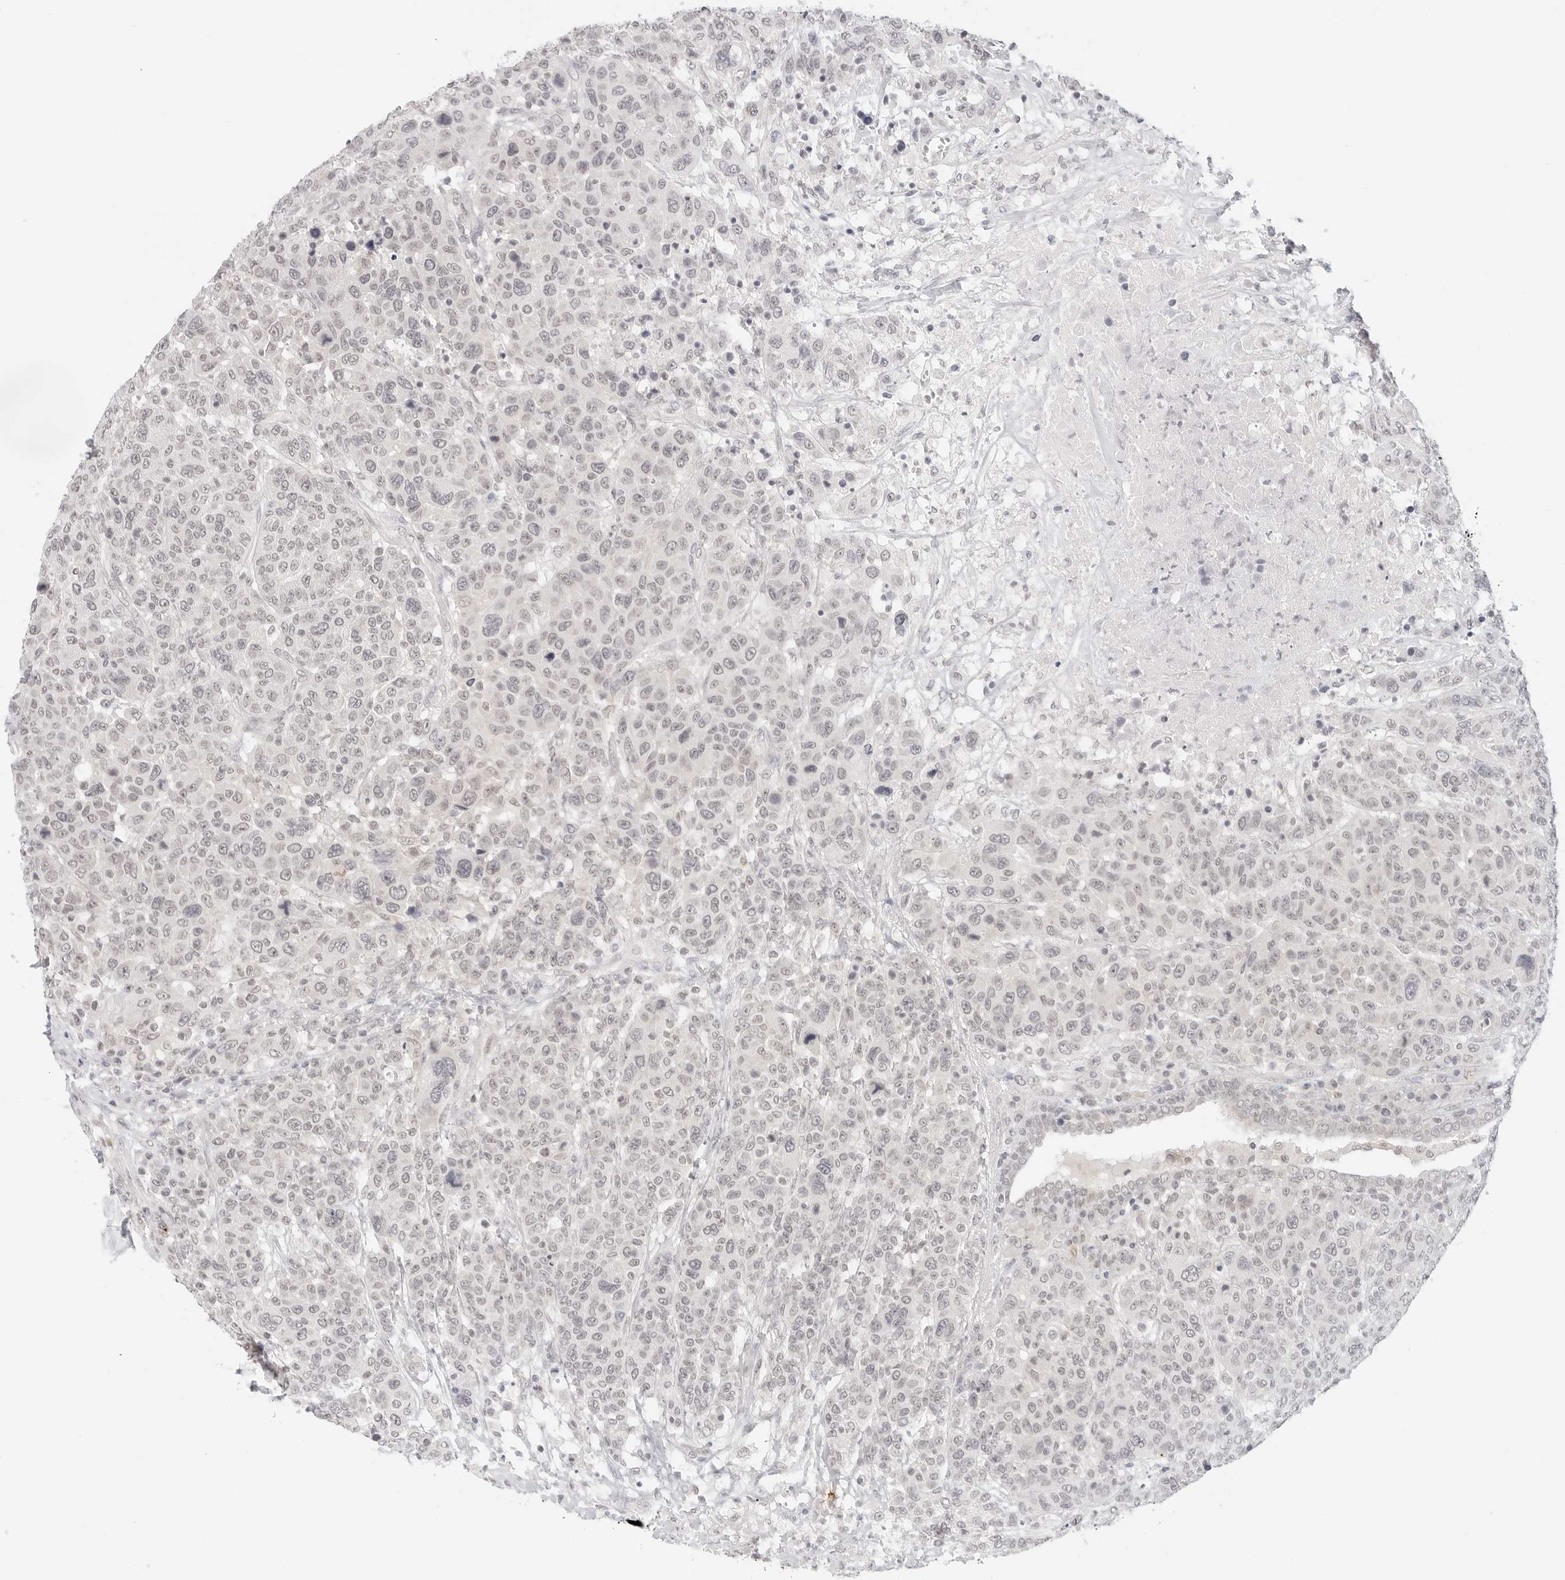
{"staining": {"intensity": "negative", "quantity": "none", "location": "none"}, "tissue": "breast cancer", "cell_type": "Tumor cells", "image_type": "cancer", "snomed": [{"axis": "morphology", "description": "Duct carcinoma"}, {"axis": "topography", "description": "Breast"}], "caption": "This is an IHC micrograph of human breast intraductal carcinoma. There is no expression in tumor cells.", "gene": "GPR34", "patient": {"sex": "female", "age": 37}}